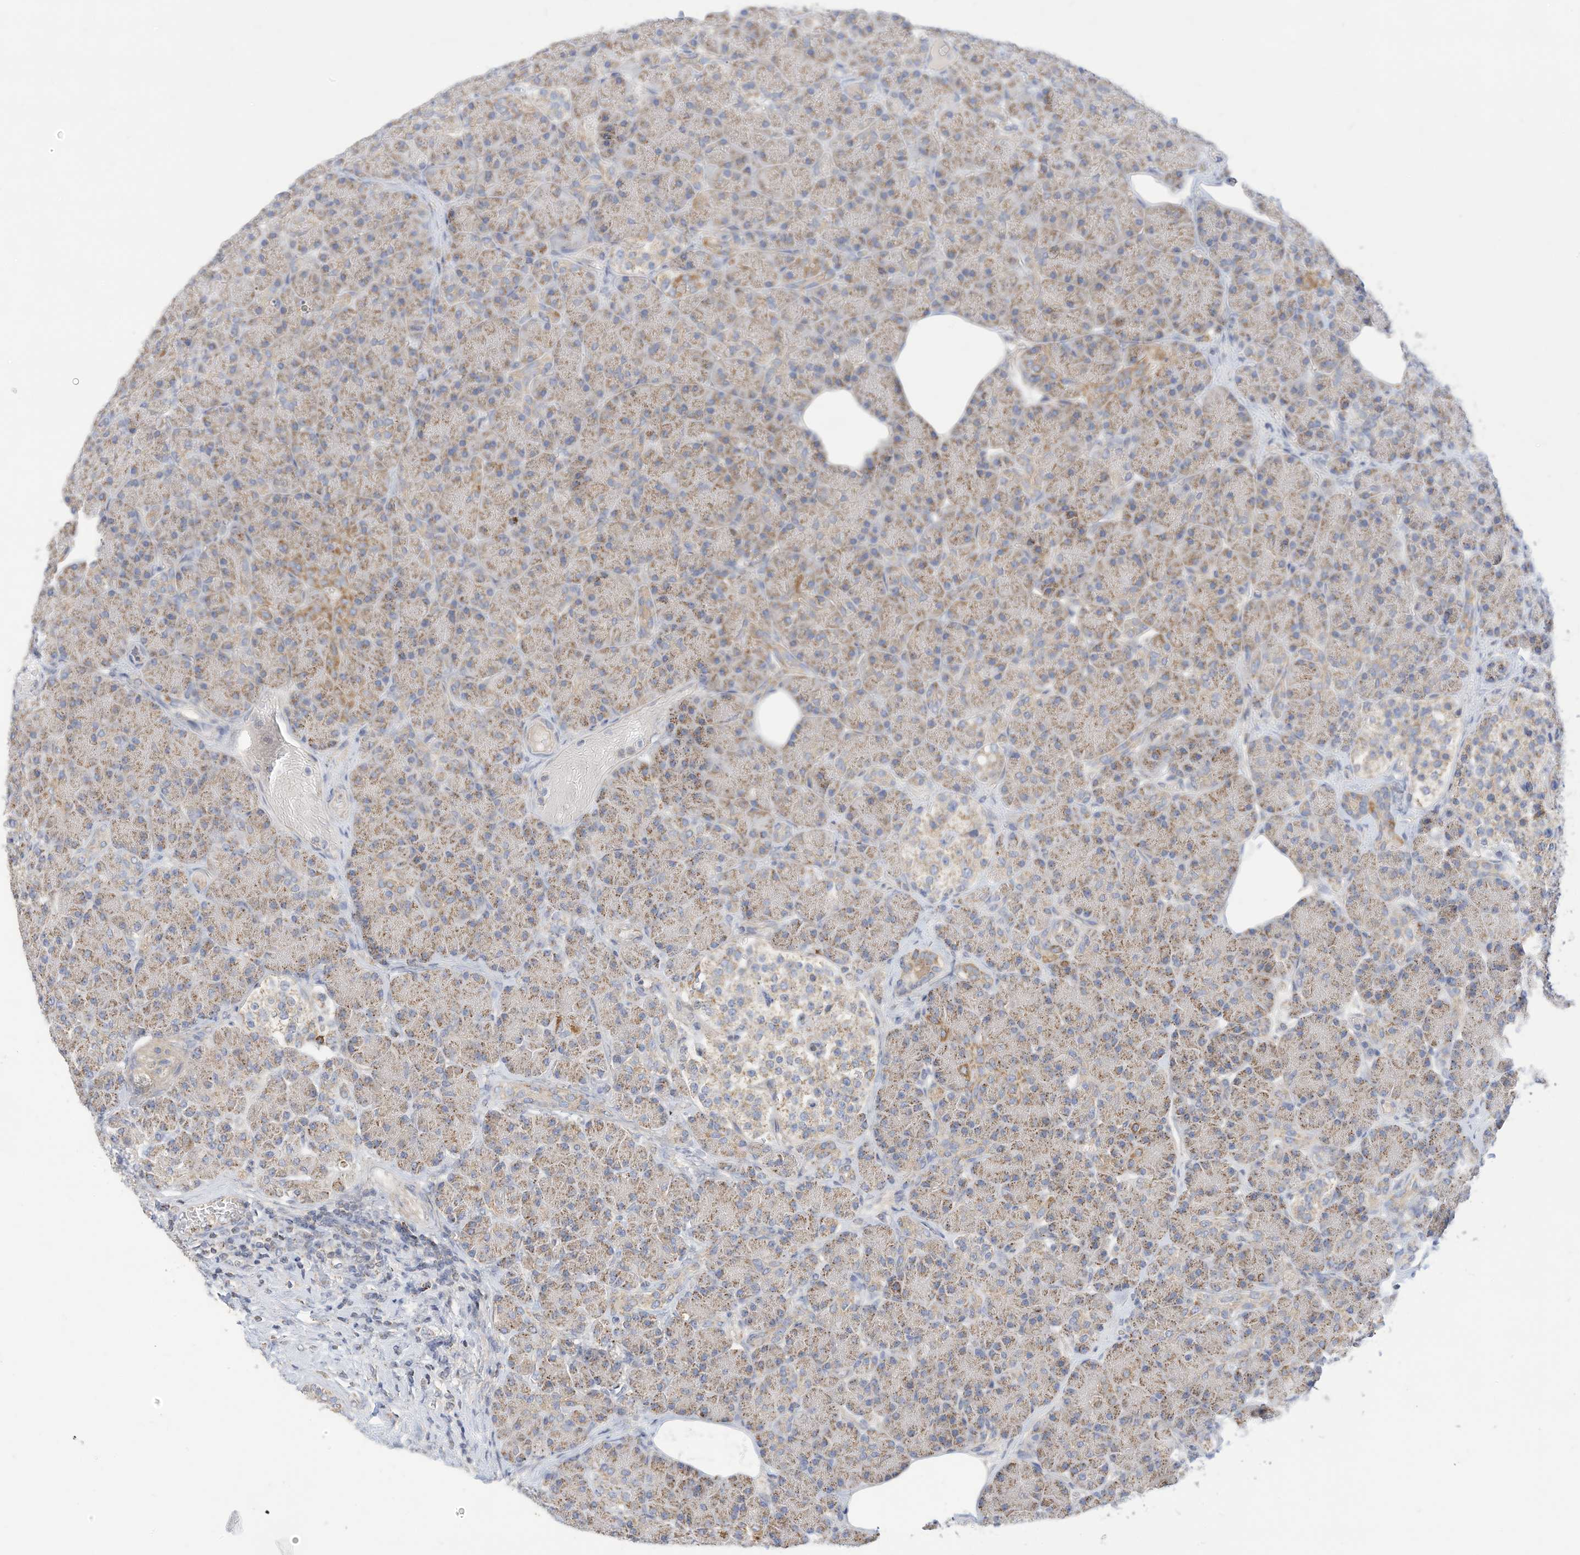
{"staining": {"intensity": "moderate", "quantity": "25%-75%", "location": "cytoplasmic/membranous"}, "tissue": "pancreas", "cell_type": "Exocrine glandular cells", "image_type": "normal", "snomed": [{"axis": "morphology", "description": "Normal tissue, NOS"}, {"axis": "topography", "description": "Pancreas"}], "caption": "IHC (DAB) staining of benign human pancreas demonstrates moderate cytoplasmic/membranous protein positivity in about 25%-75% of exocrine glandular cells. (DAB IHC with brightfield microscopy, high magnification).", "gene": "RHOH", "patient": {"sex": "female", "age": 43}}